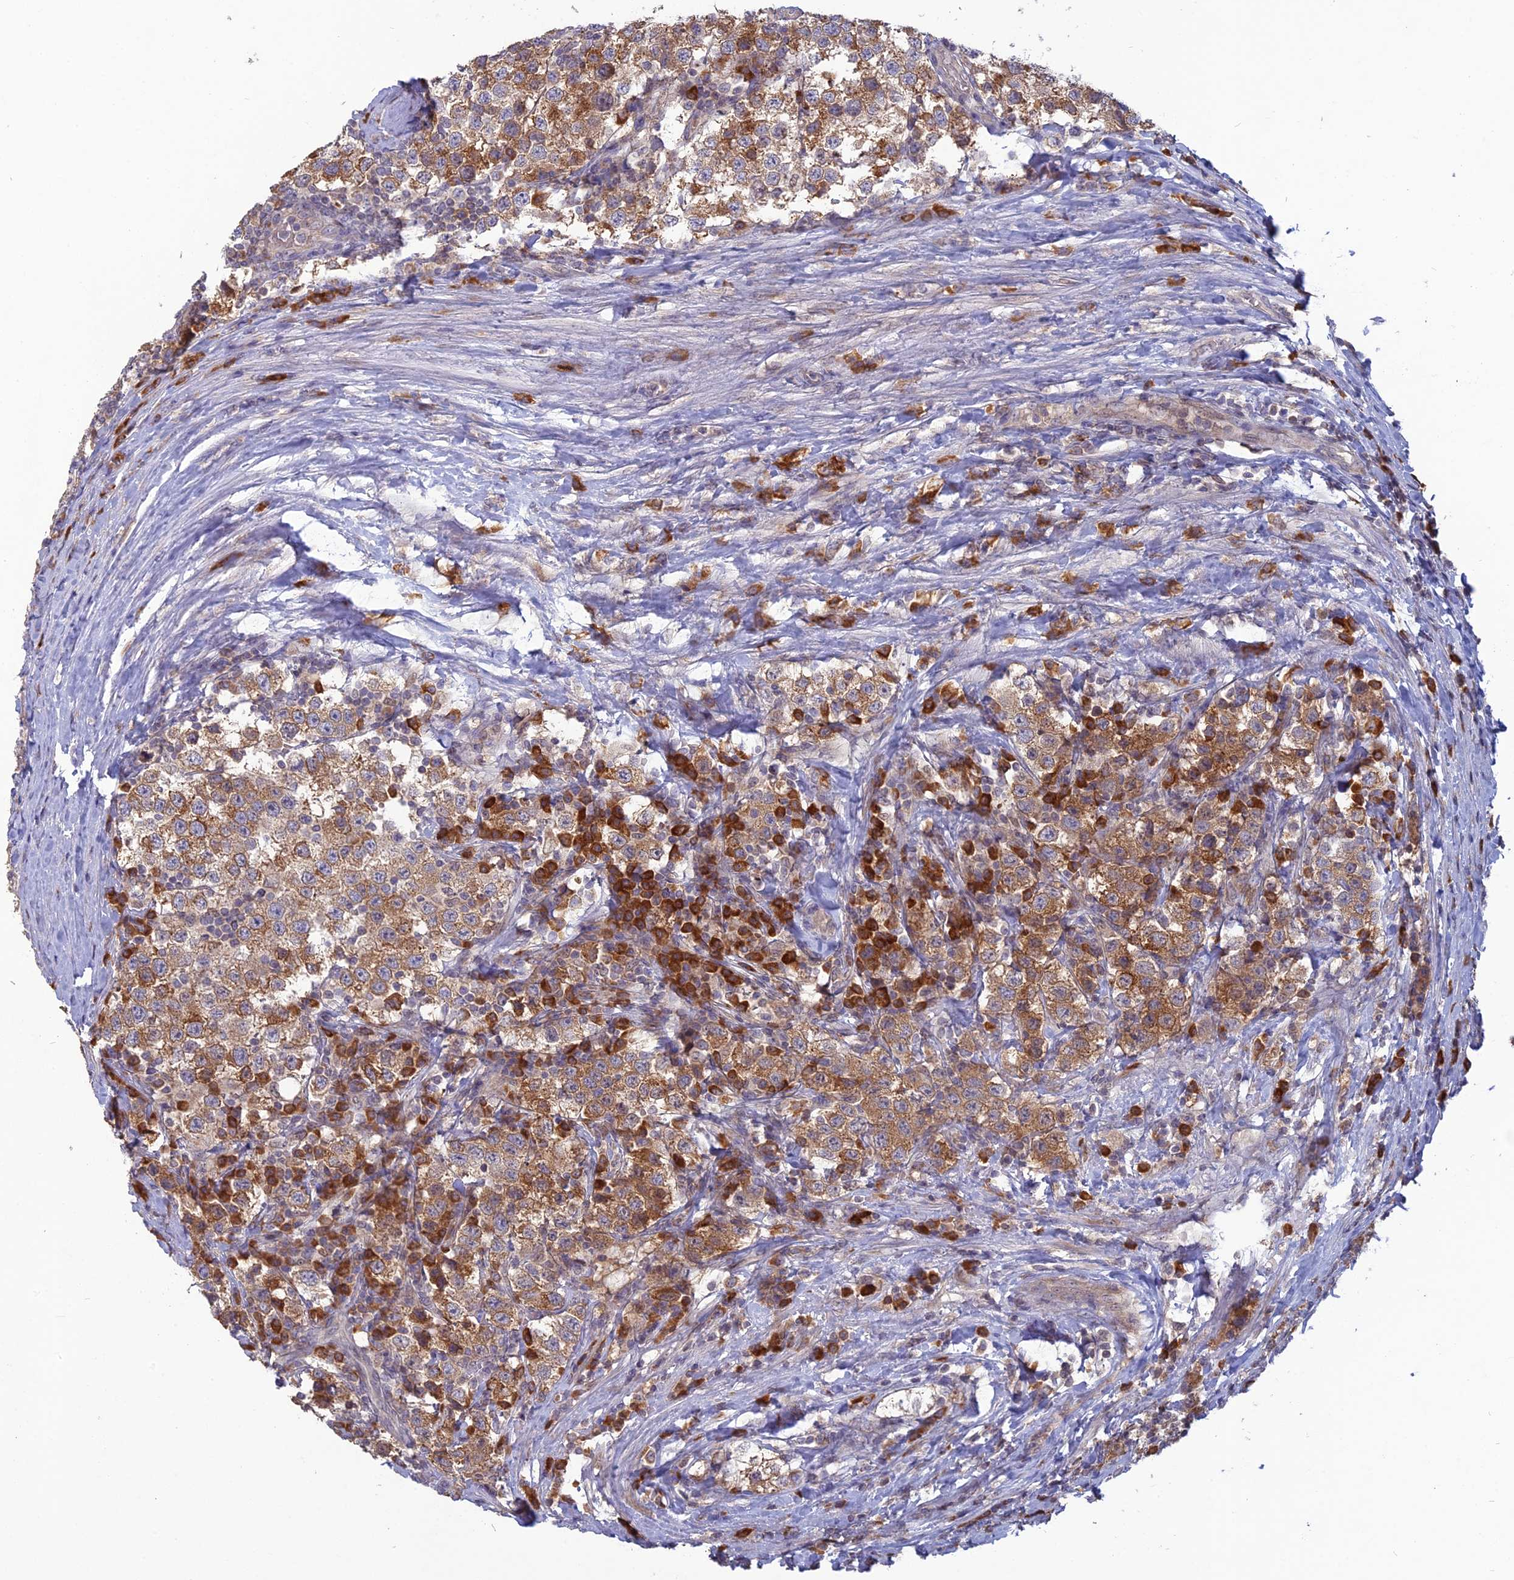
{"staining": {"intensity": "moderate", "quantity": ">75%", "location": "cytoplasmic/membranous"}, "tissue": "testis cancer", "cell_type": "Tumor cells", "image_type": "cancer", "snomed": [{"axis": "morphology", "description": "Seminoma, NOS"}, {"axis": "topography", "description": "Testis"}], "caption": "Tumor cells demonstrate medium levels of moderate cytoplasmic/membranous positivity in about >75% of cells in human testis seminoma. The protein of interest is shown in brown color, while the nuclei are stained blue.", "gene": "TMEM208", "patient": {"sex": "male", "age": 34}}